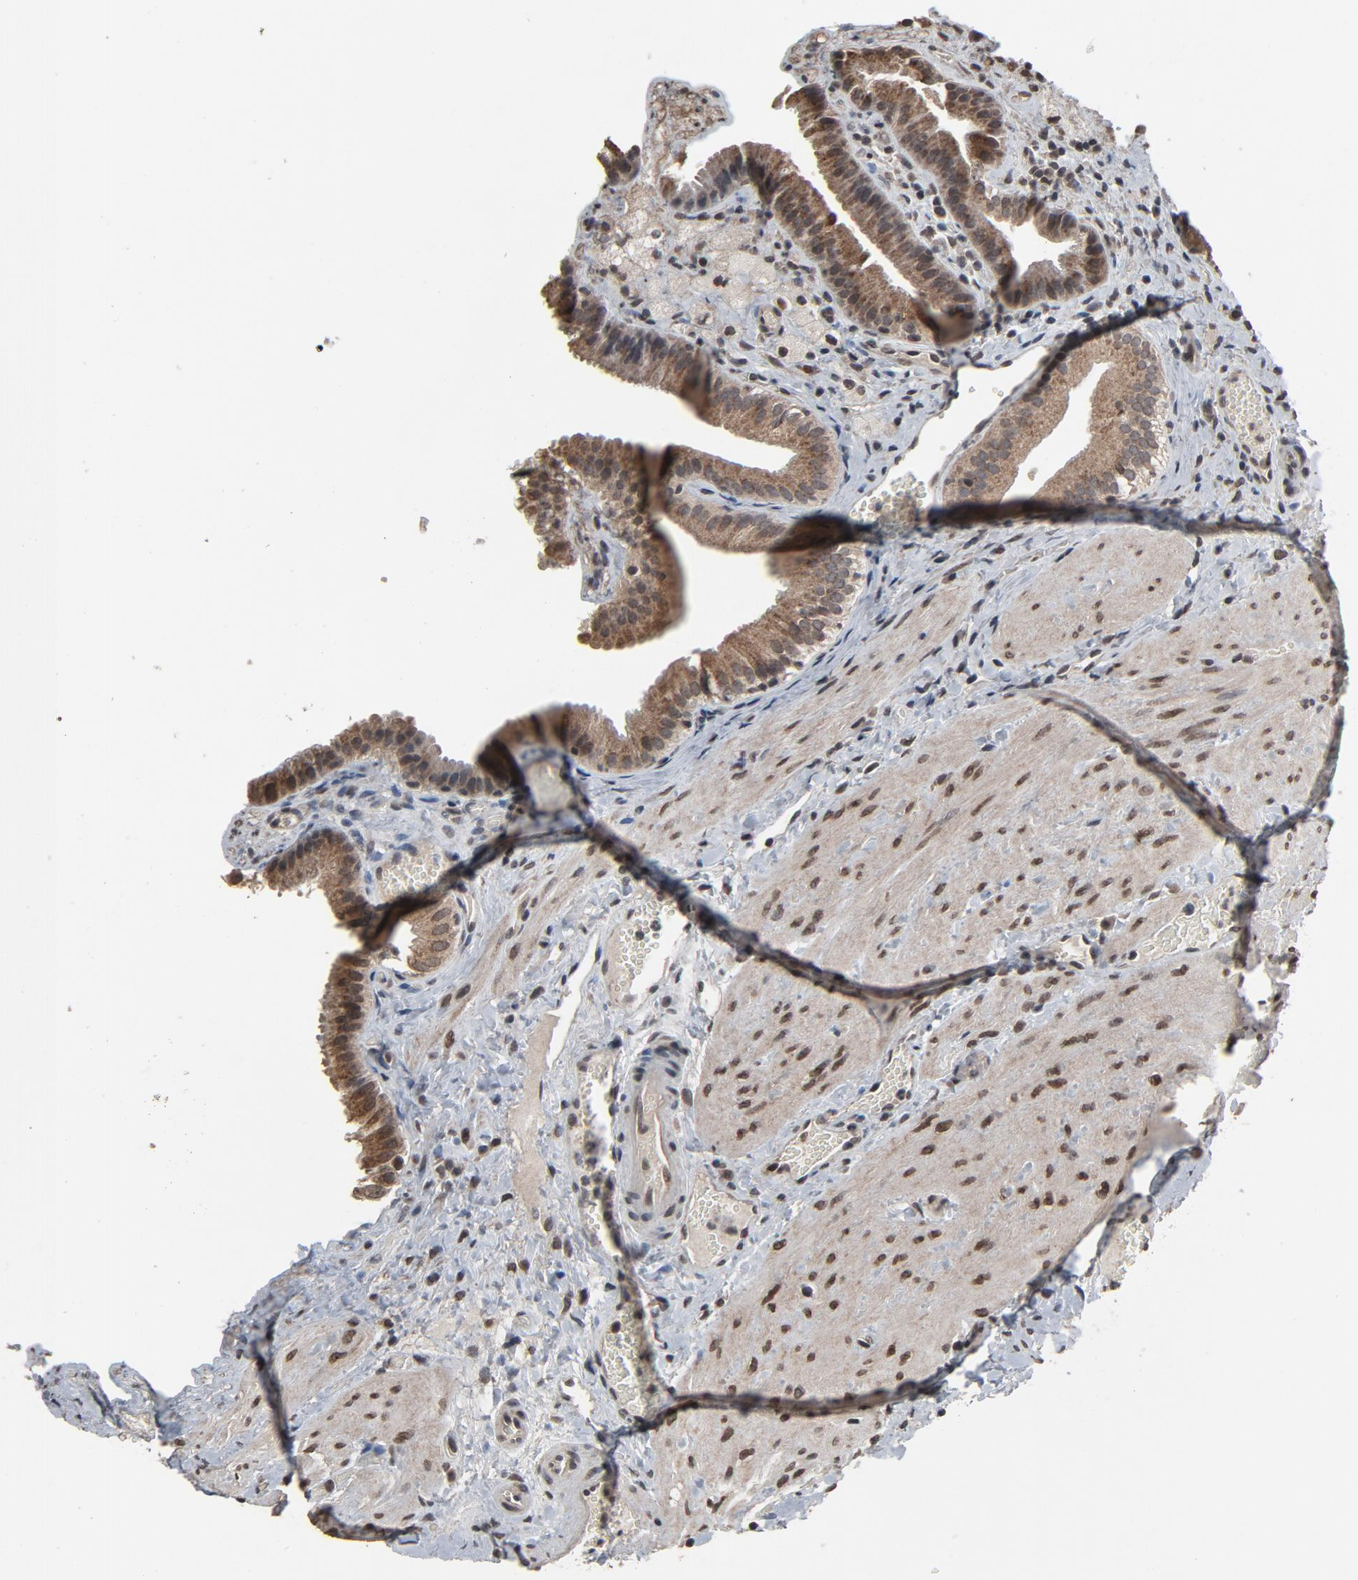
{"staining": {"intensity": "moderate", "quantity": ">75%", "location": "cytoplasmic/membranous,nuclear"}, "tissue": "gallbladder", "cell_type": "Glandular cells", "image_type": "normal", "snomed": [{"axis": "morphology", "description": "Normal tissue, NOS"}, {"axis": "topography", "description": "Gallbladder"}], "caption": "Protein staining shows moderate cytoplasmic/membranous,nuclear expression in about >75% of glandular cells in unremarkable gallbladder. The protein is shown in brown color, while the nuclei are stained blue.", "gene": "POM121", "patient": {"sex": "female", "age": 24}}